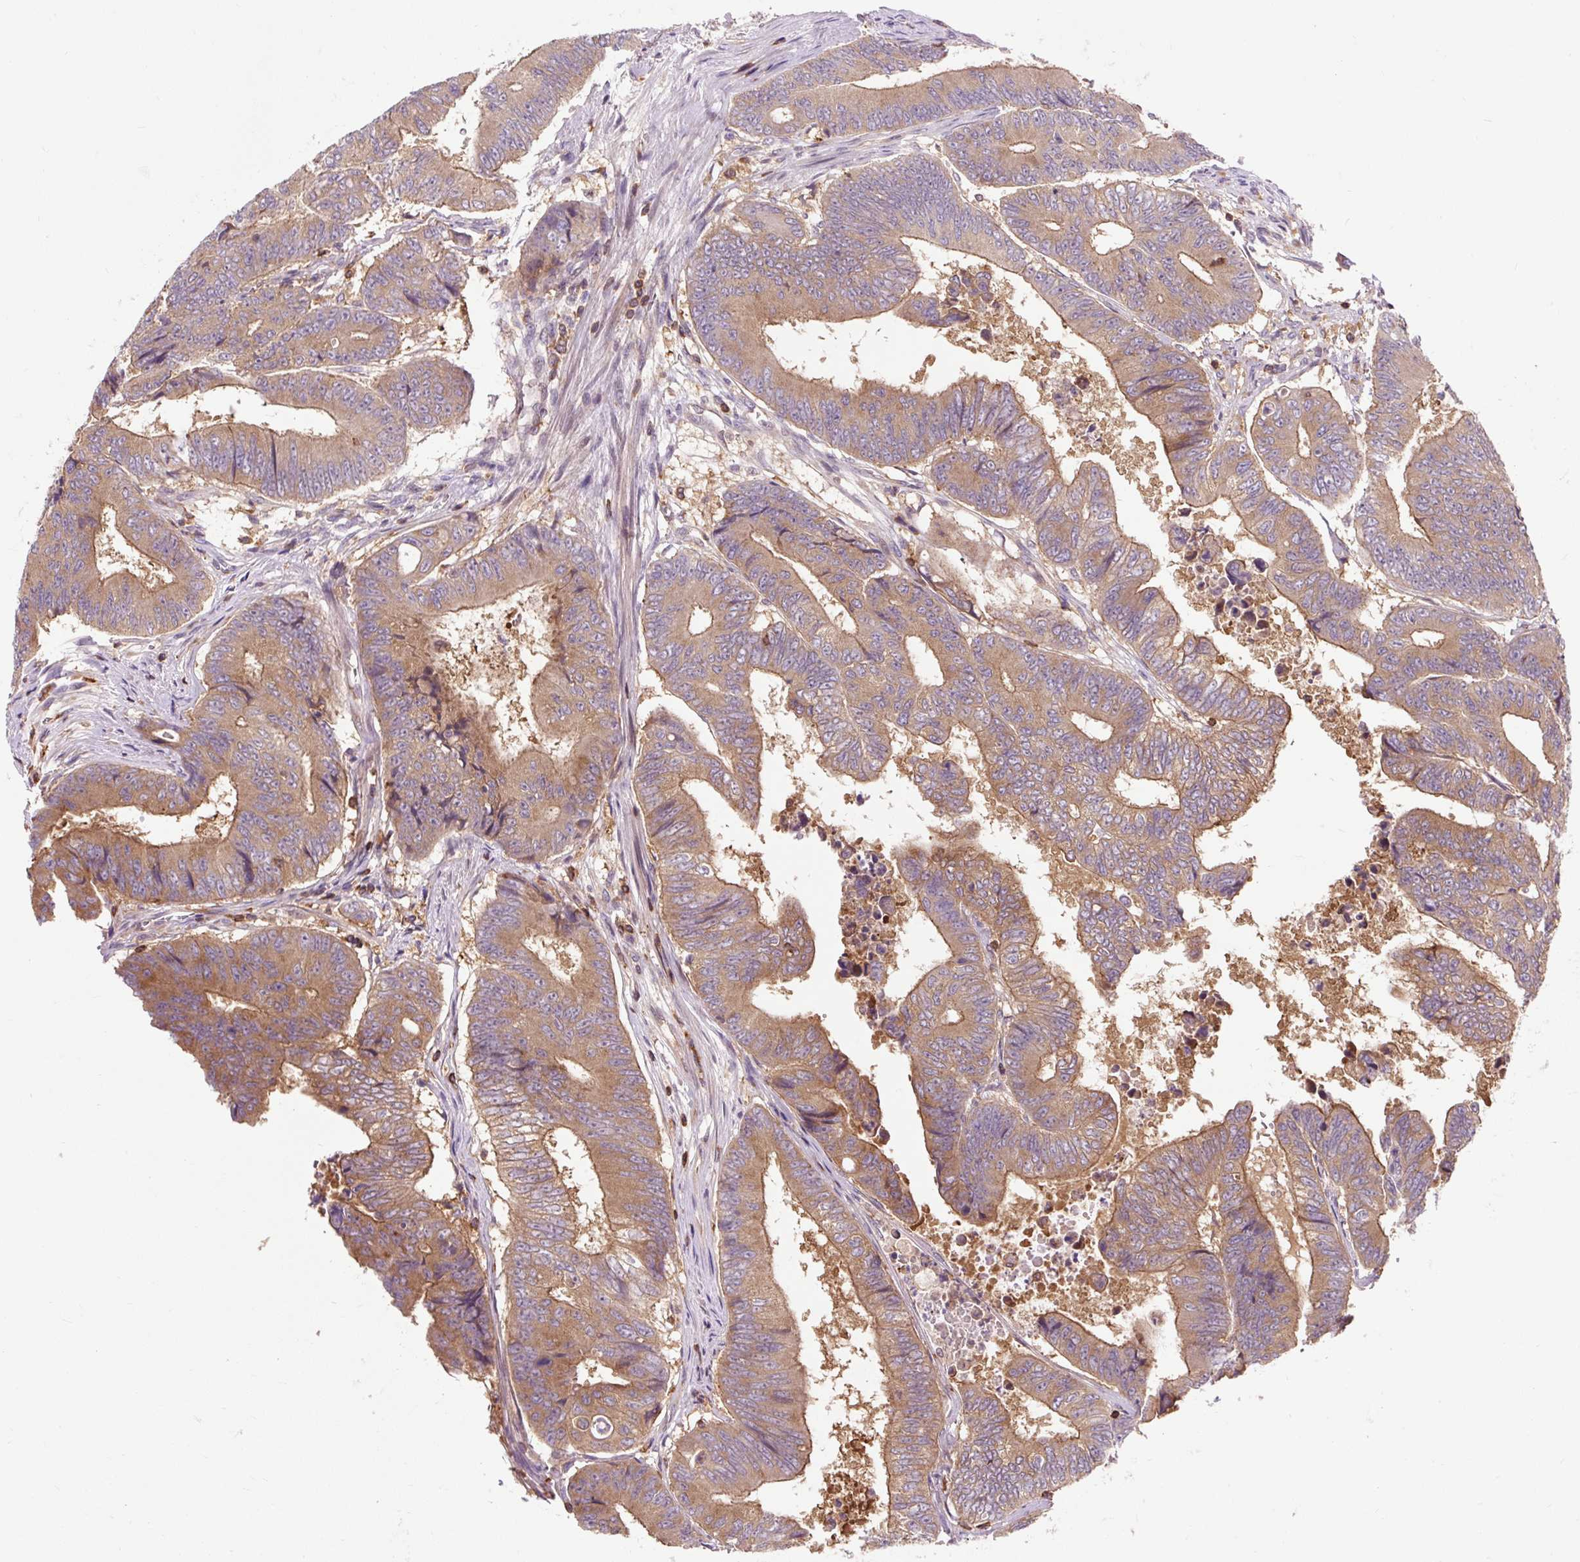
{"staining": {"intensity": "moderate", "quantity": ">75%", "location": "cytoplasmic/membranous"}, "tissue": "colorectal cancer", "cell_type": "Tumor cells", "image_type": "cancer", "snomed": [{"axis": "morphology", "description": "Adenocarcinoma, NOS"}, {"axis": "topography", "description": "Colon"}], "caption": "Protein analysis of adenocarcinoma (colorectal) tissue displays moderate cytoplasmic/membranous expression in about >75% of tumor cells.", "gene": "CISD3", "patient": {"sex": "female", "age": 48}}